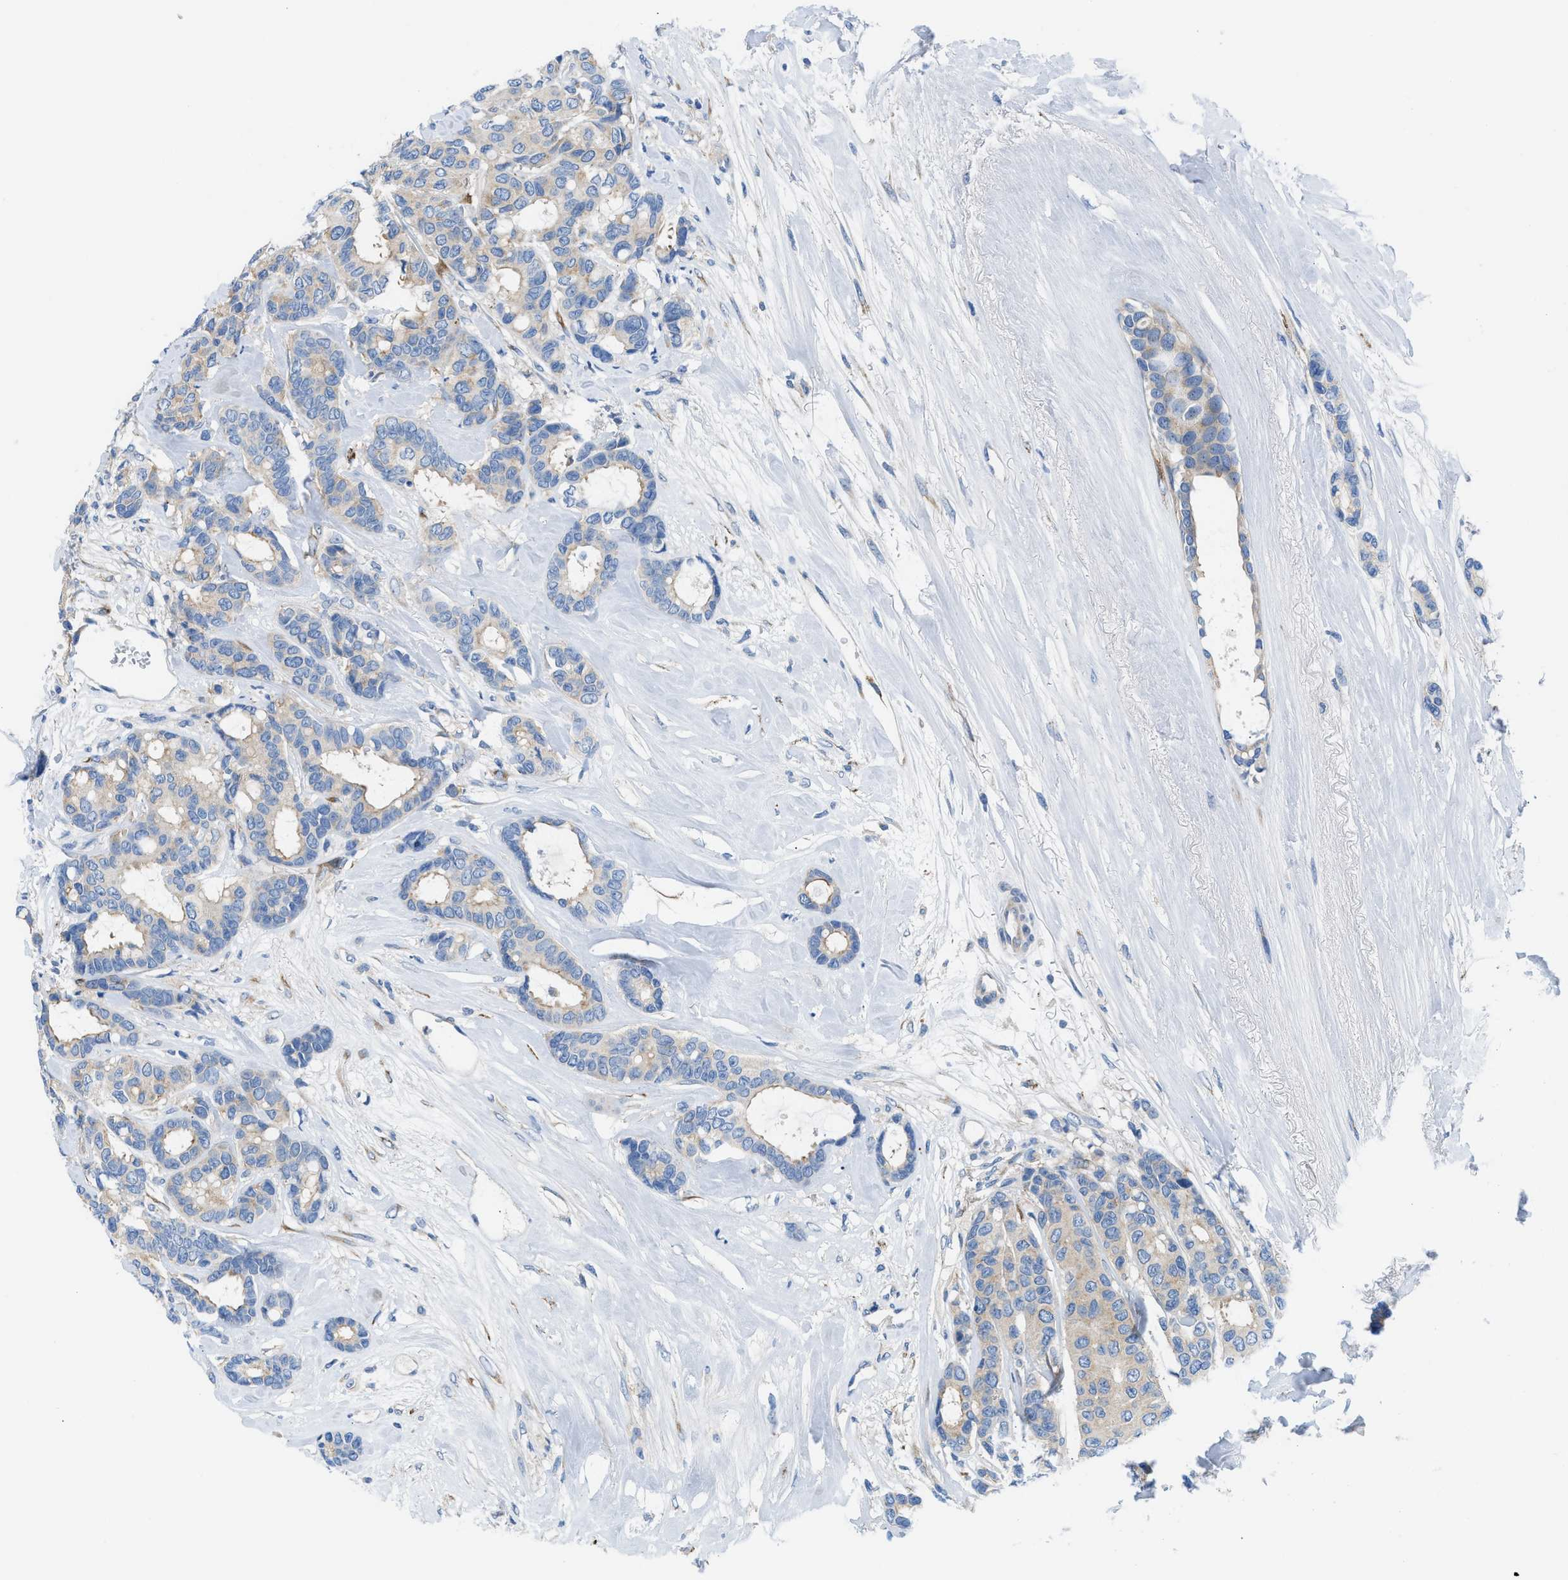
{"staining": {"intensity": "weak", "quantity": "<25%", "location": "cytoplasmic/membranous"}, "tissue": "breast cancer", "cell_type": "Tumor cells", "image_type": "cancer", "snomed": [{"axis": "morphology", "description": "Duct carcinoma"}, {"axis": "topography", "description": "Breast"}], "caption": "An IHC micrograph of breast intraductal carcinoma is shown. There is no staining in tumor cells of breast intraductal carcinoma.", "gene": "BNC2", "patient": {"sex": "female", "age": 87}}